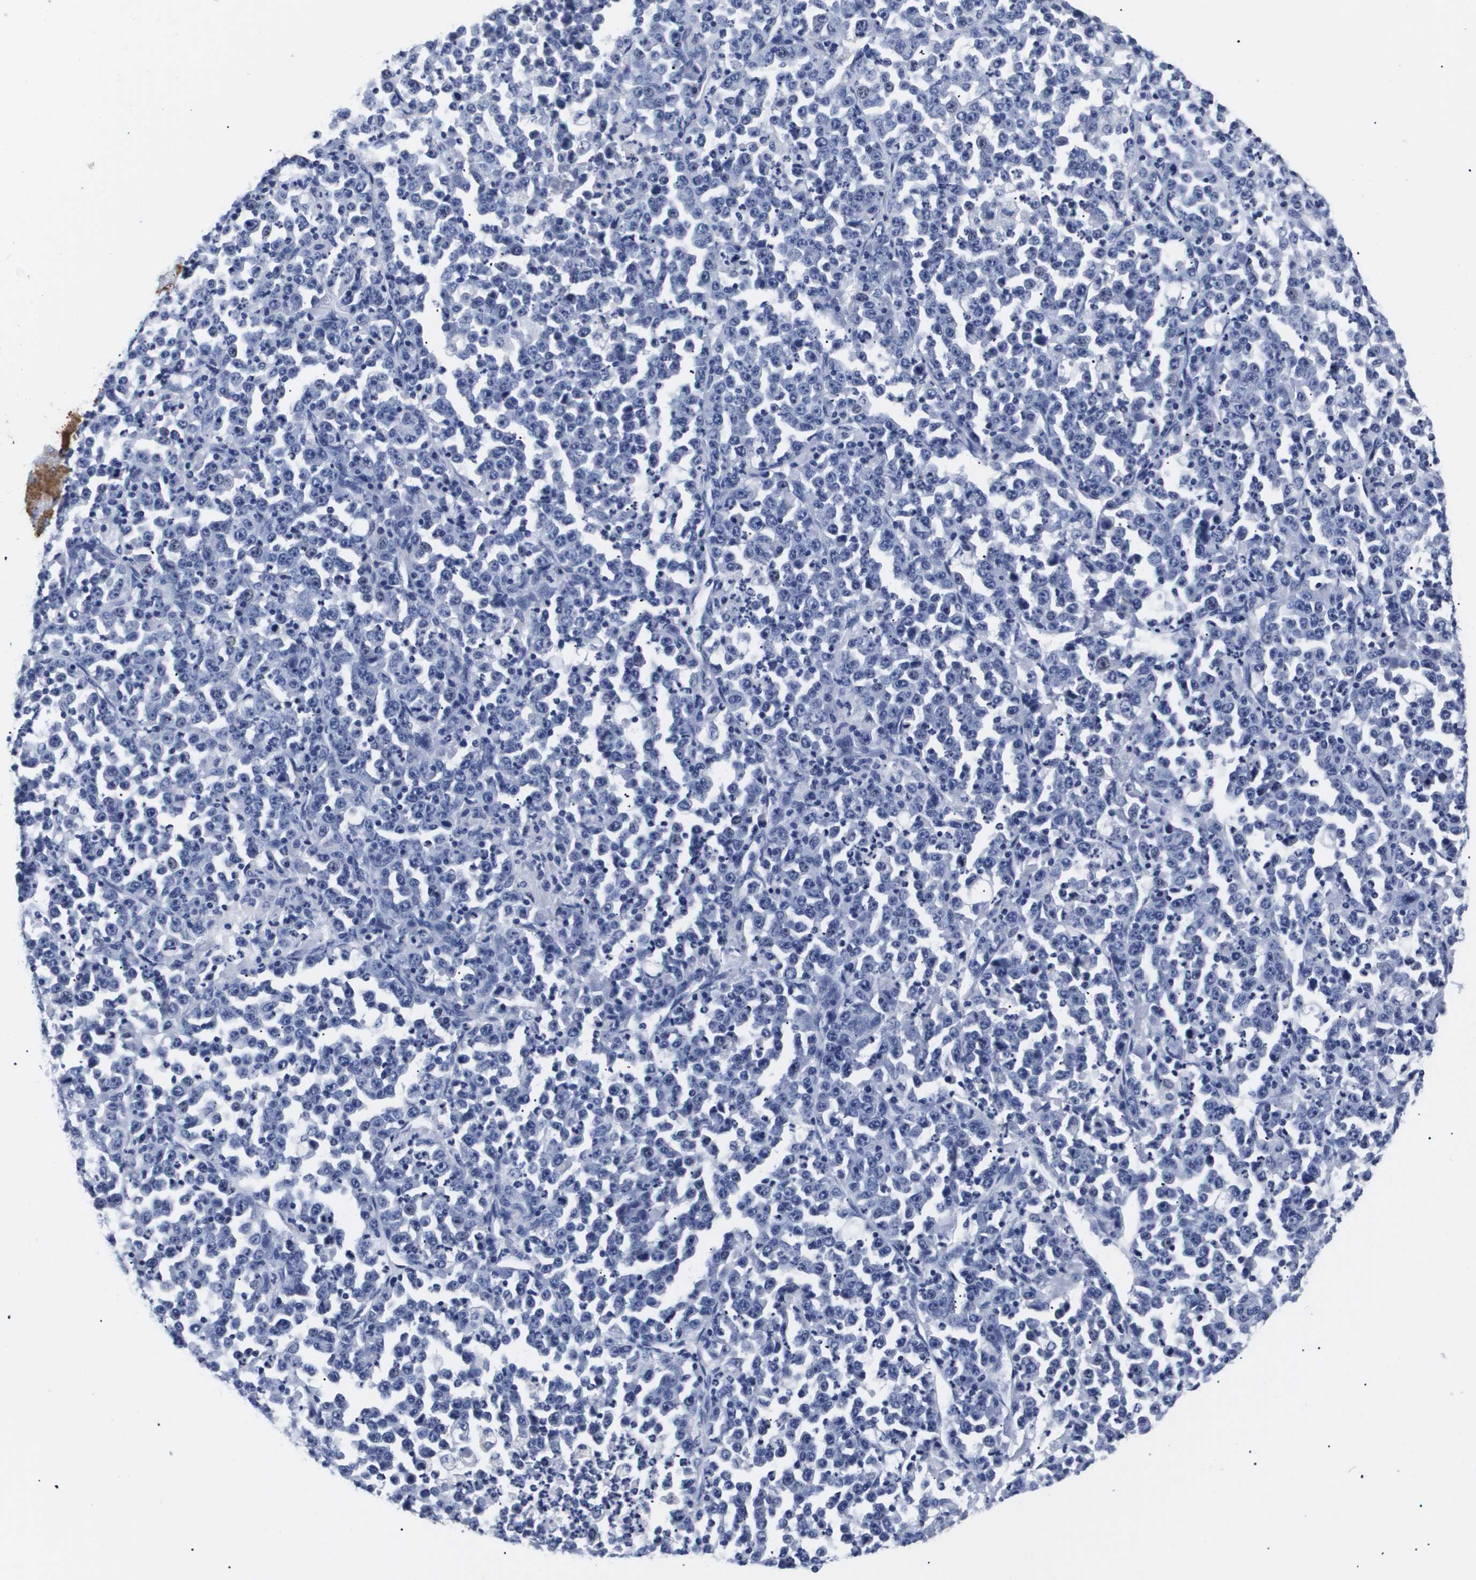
{"staining": {"intensity": "negative", "quantity": "none", "location": "none"}, "tissue": "stomach cancer", "cell_type": "Tumor cells", "image_type": "cancer", "snomed": [{"axis": "morphology", "description": "Normal tissue, NOS"}, {"axis": "morphology", "description": "Adenocarcinoma, NOS"}, {"axis": "topography", "description": "Stomach, upper"}, {"axis": "topography", "description": "Stomach"}], "caption": "An image of human stomach cancer is negative for staining in tumor cells.", "gene": "ATP6V0A4", "patient": {"sex": "male", "age": 59}}